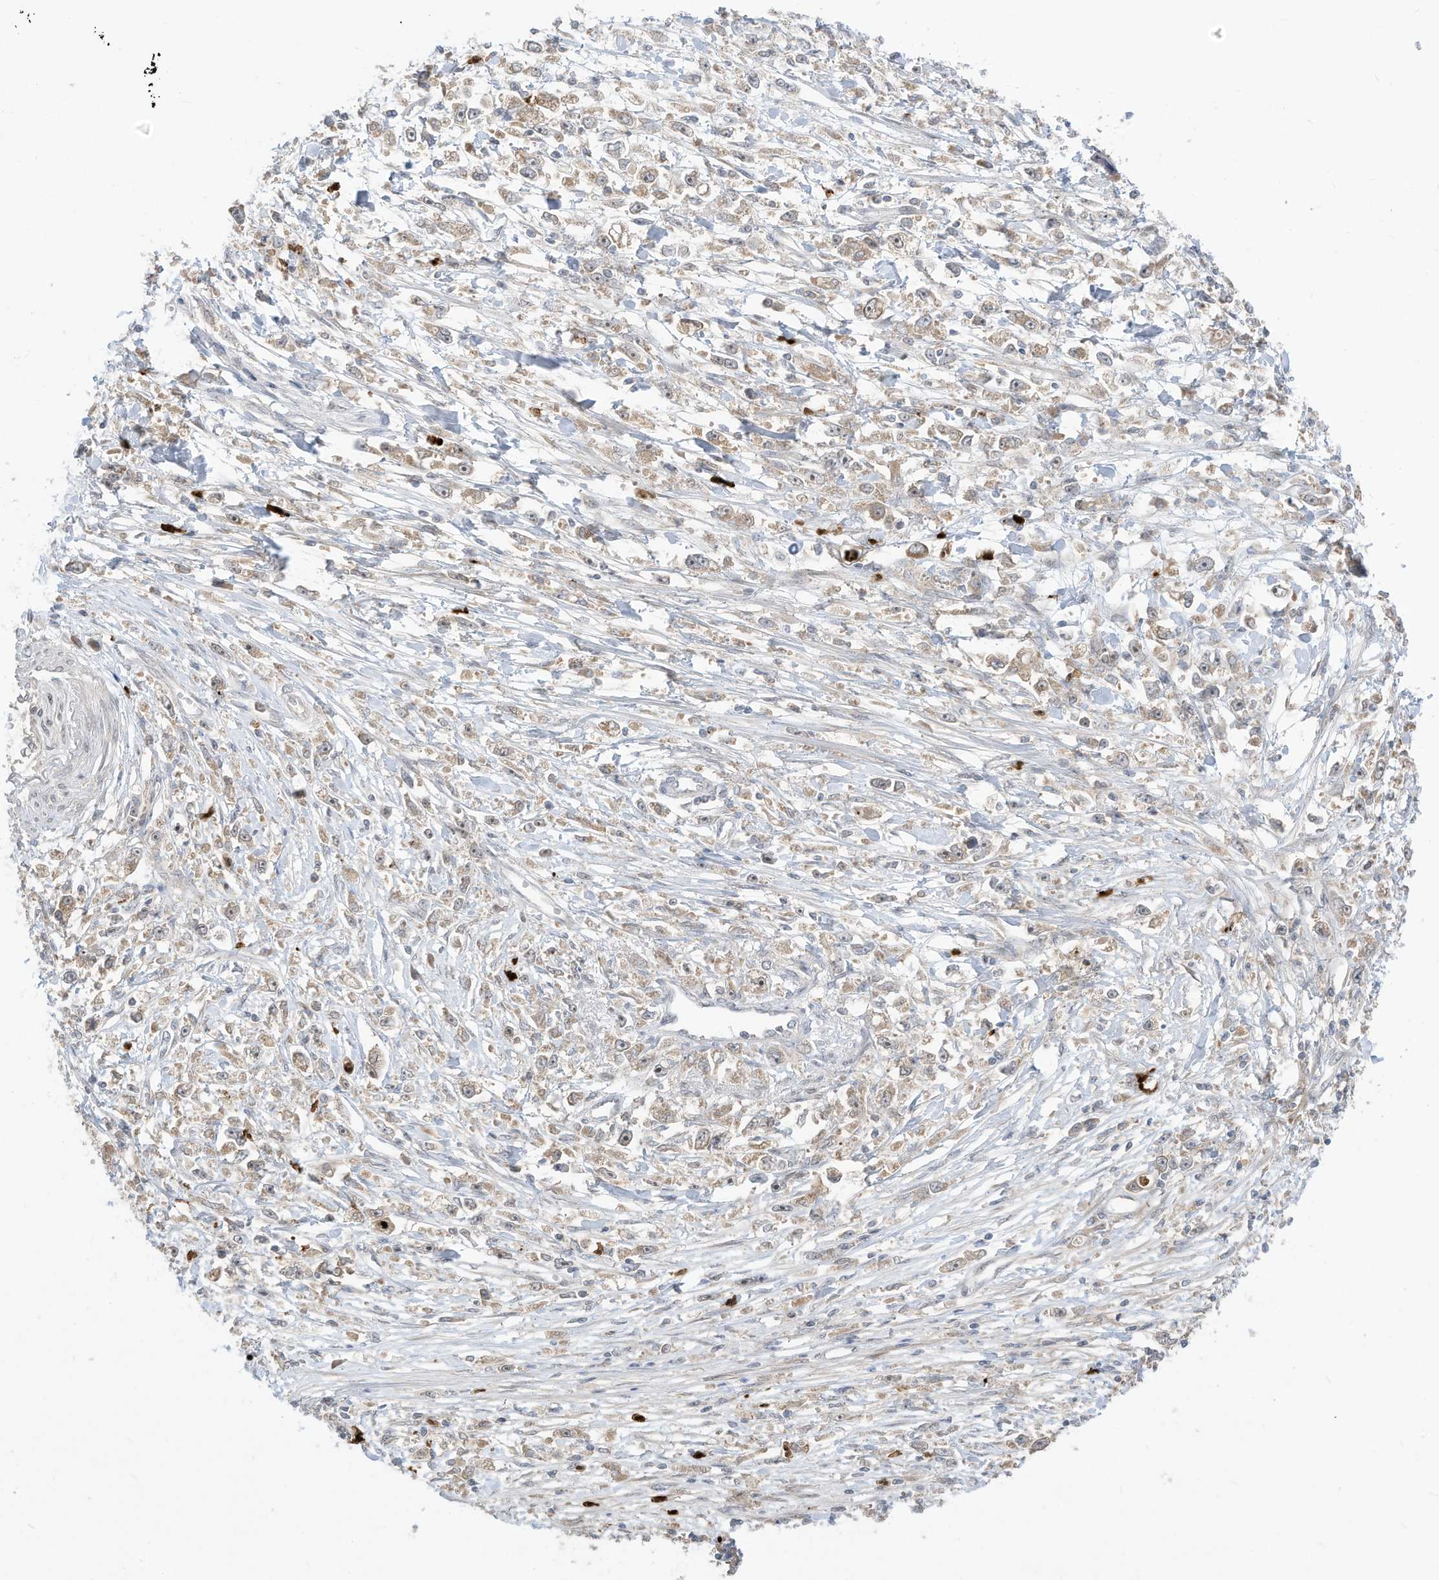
{"staining": {"intensity": "weak", "quantity": "25%-75%", "location": "cytoplasmic/membranous"}, "tissue": "stomach cancer", "cell_type": "Tumor cells", "image_type": "cancer", "snomed": [{"axis": "morphology", "description": "Adenocarcinoma, NOS"}, {"axis": "topography", "description": "Stomach"}], "caption": "Protein staining of adenocarcinoma (stomach) tissue displays weak cytoplasmic/membranous staining in about 25%-75% of tumor cells.", "gene": "CNKSR1", "patient": {"sex": "female", "age": 59}}